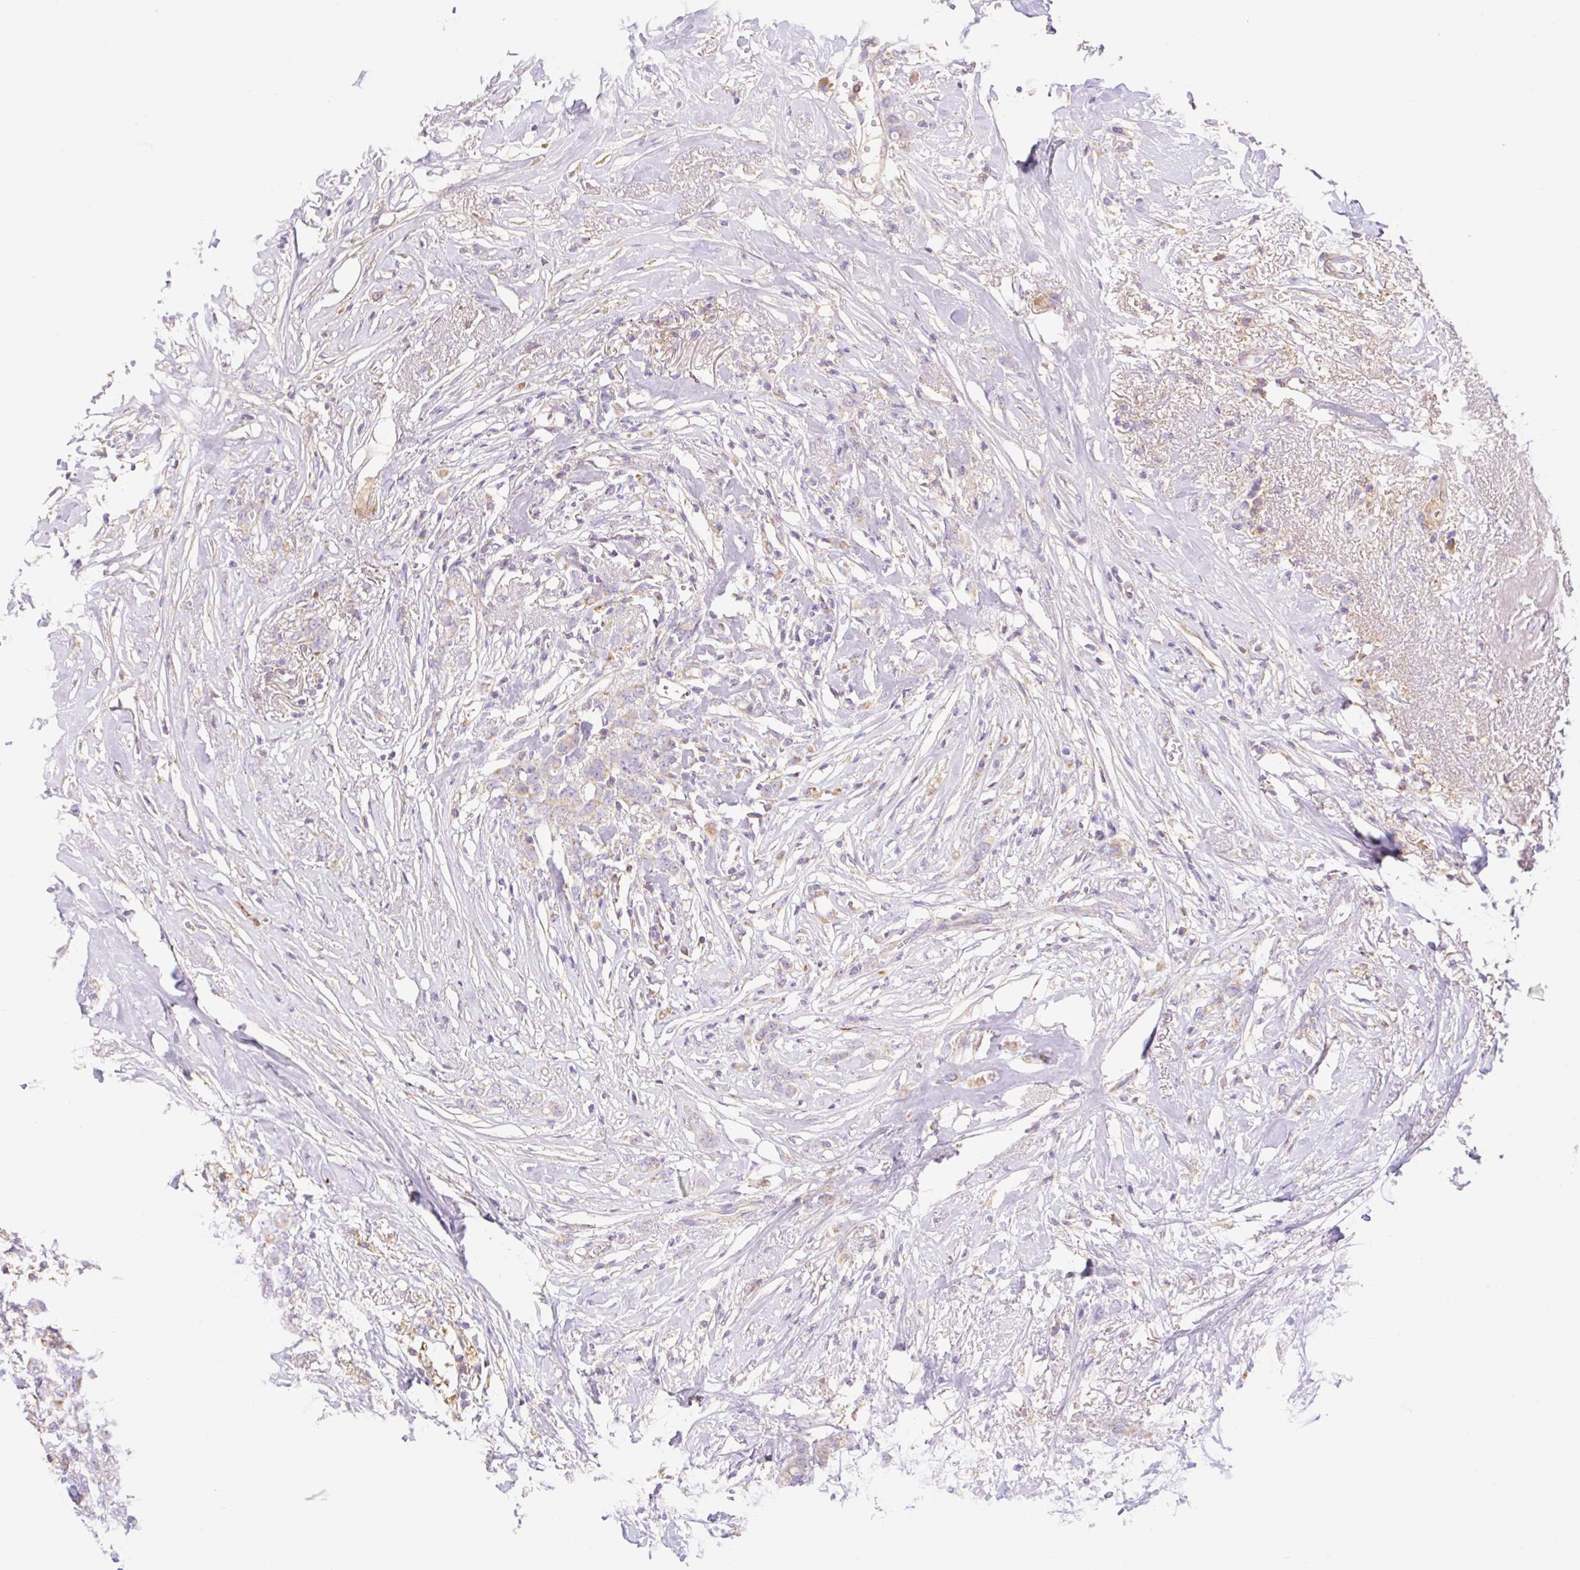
{"staining": {"intensity": "moderate", "quantity": "25%-75%", "location": "cytoplasmic/membranous"}, "tissue": "breast cancer", "cell_type": "Tumor cells", "image_type": "cancer", "snomed": [{"axis": "morphology", "description": "Lobular carcinoma"}, {"axis": "topography", "description": "Breast"}], "caption": "Immunohistochemistry histopathology image of human breast lobular carcinoma stained for a protein (brown), which demonstrates medium levels of moderate cytoplasmic/membranous expression in about 25%-75% of tumor cells.", "gene": "ETNK2", "patient": {"sex": "female", "age": 91}}